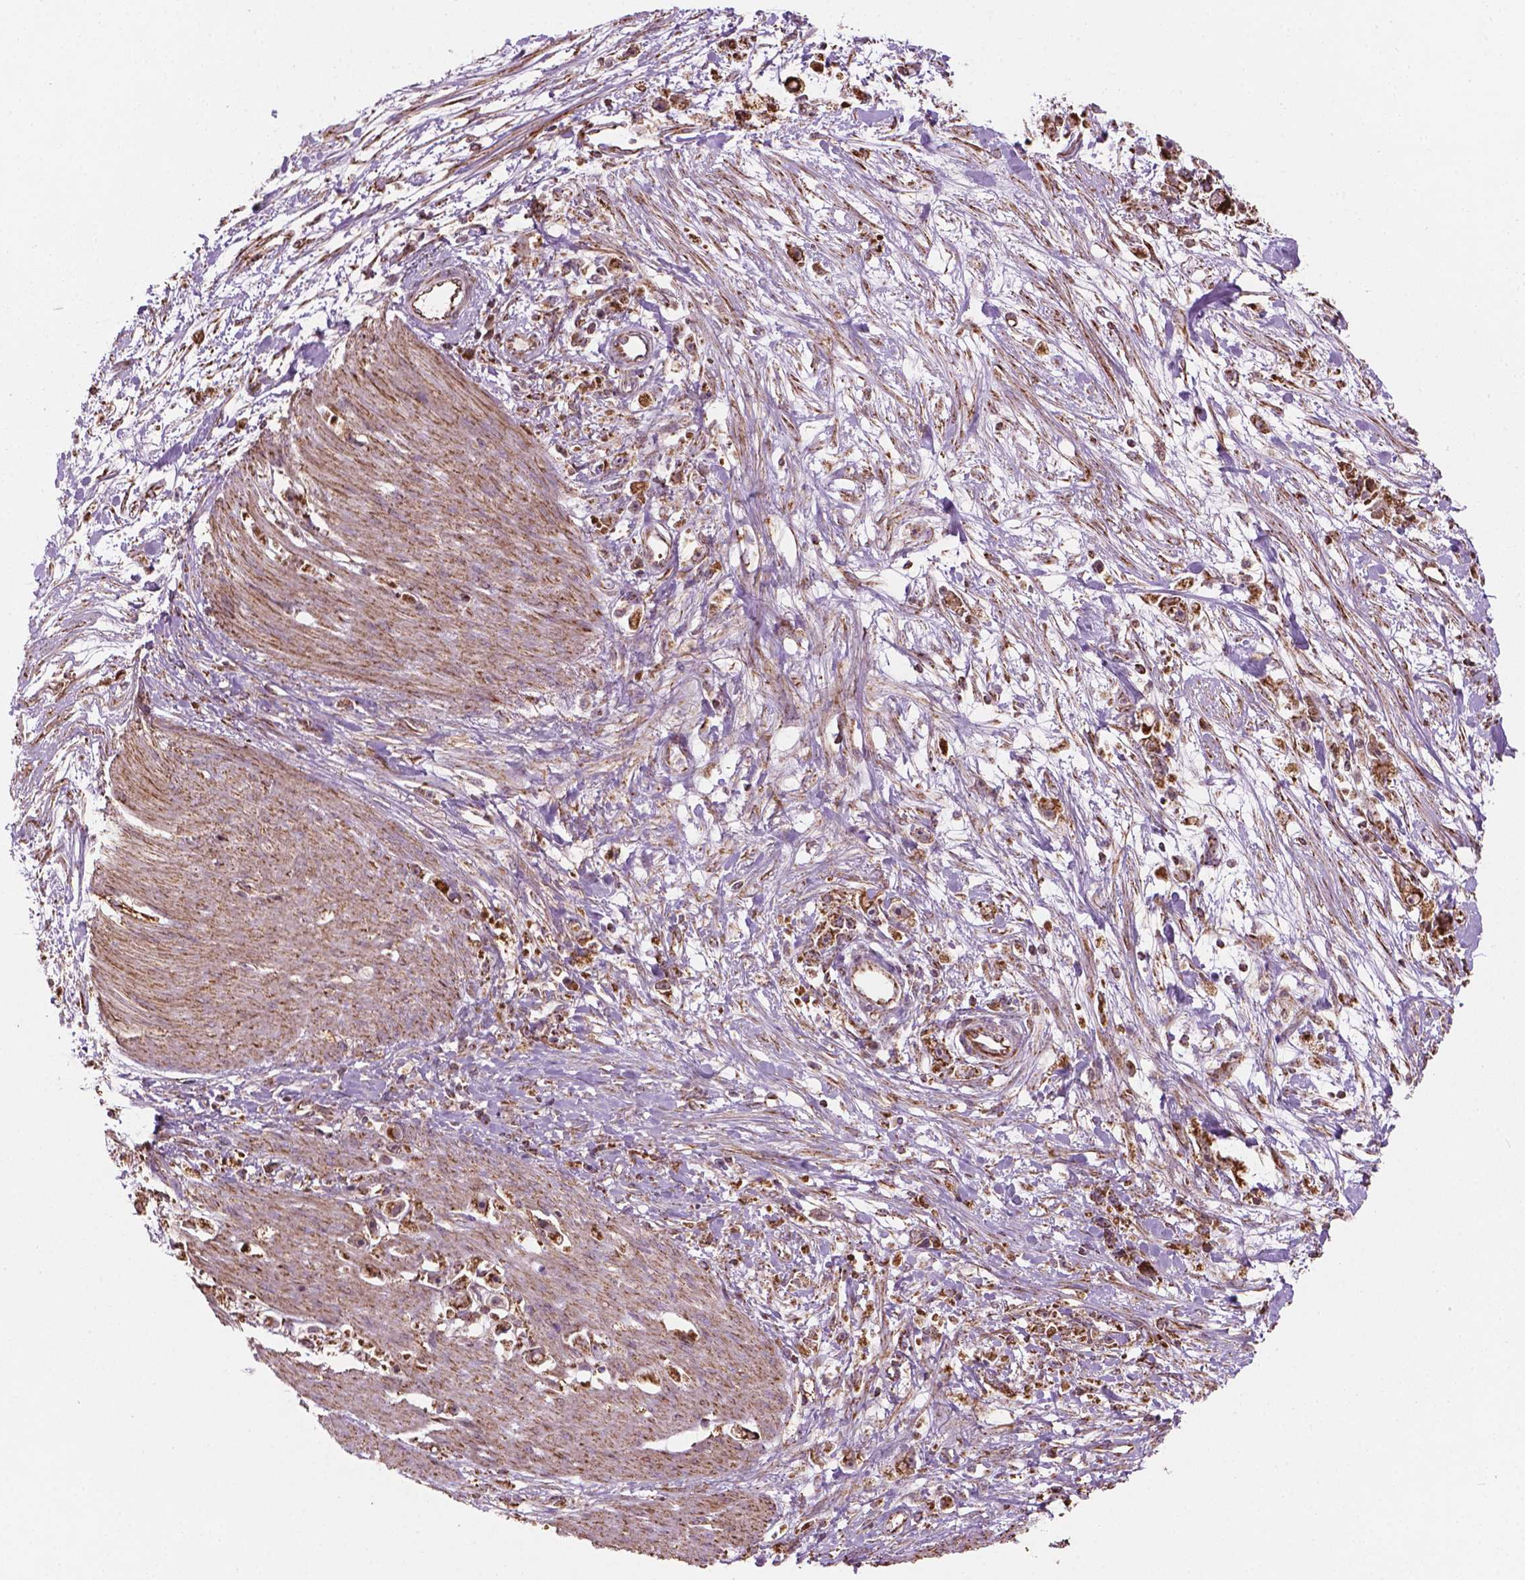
{"staining": {"intensity": "moderate", "quantity": ">75%", "location": "cytoplasmic/membranous"}, "tissue": "stomach cancer", "cell_type": "Tumor cells", "image_type": "cancer", "snomed": [{"axis": "morphology", "description": "Adenocarcinoma, NOS"}, {"axis": "topography", "description": "Stomach"}], "caption": "Immunohistochemical staining of stomach adenocarcinoma demonstrates medium levels of moderate cytoplasmic/membranous staining in about >75% of tumor cells. (DAB (3,3'-diaminobenzidine) IHC, brown staining for protein, blue staining for nuclei).", "gene": "HS3ST3A1", "patient": {"sex": "female", "age": 59}}